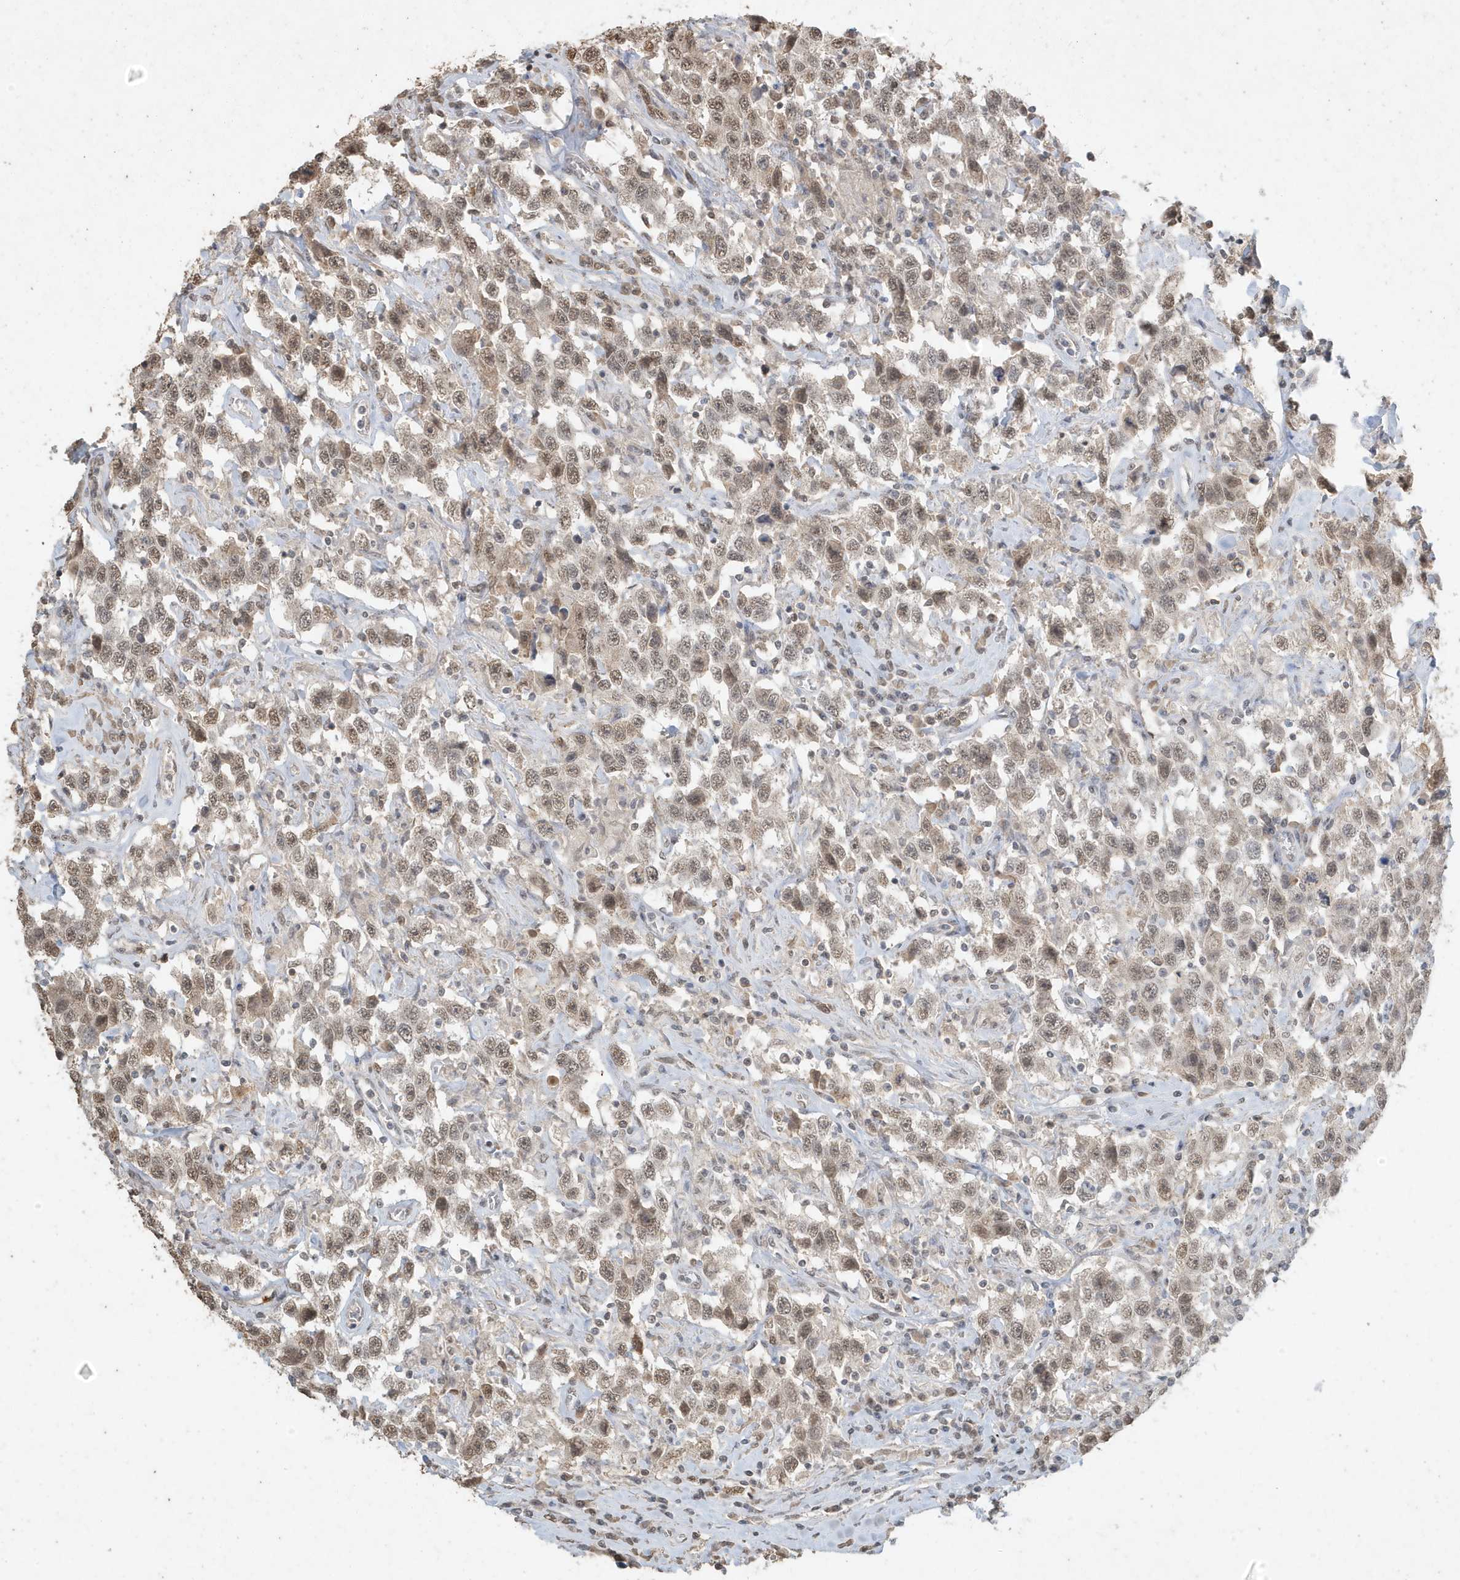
{"staining": {"intensity": "moderate", "quantity": ">75%", "location": "nuclear"}, "tissue": "testis cancer", "cell_type": "Tumor cells", "image_type": "cancer", "snomed": [{"axis": "morphology", "description": "Seminoma, NOS"}, {"axis": "topography", "description": "Testis"}], "caption": "Human testis cancer (seminoma) stained with a protein marker displays moderate staining in tumor cells.", "gene": "DEFA1", "patient": {"sex": "male", "age": 41}}